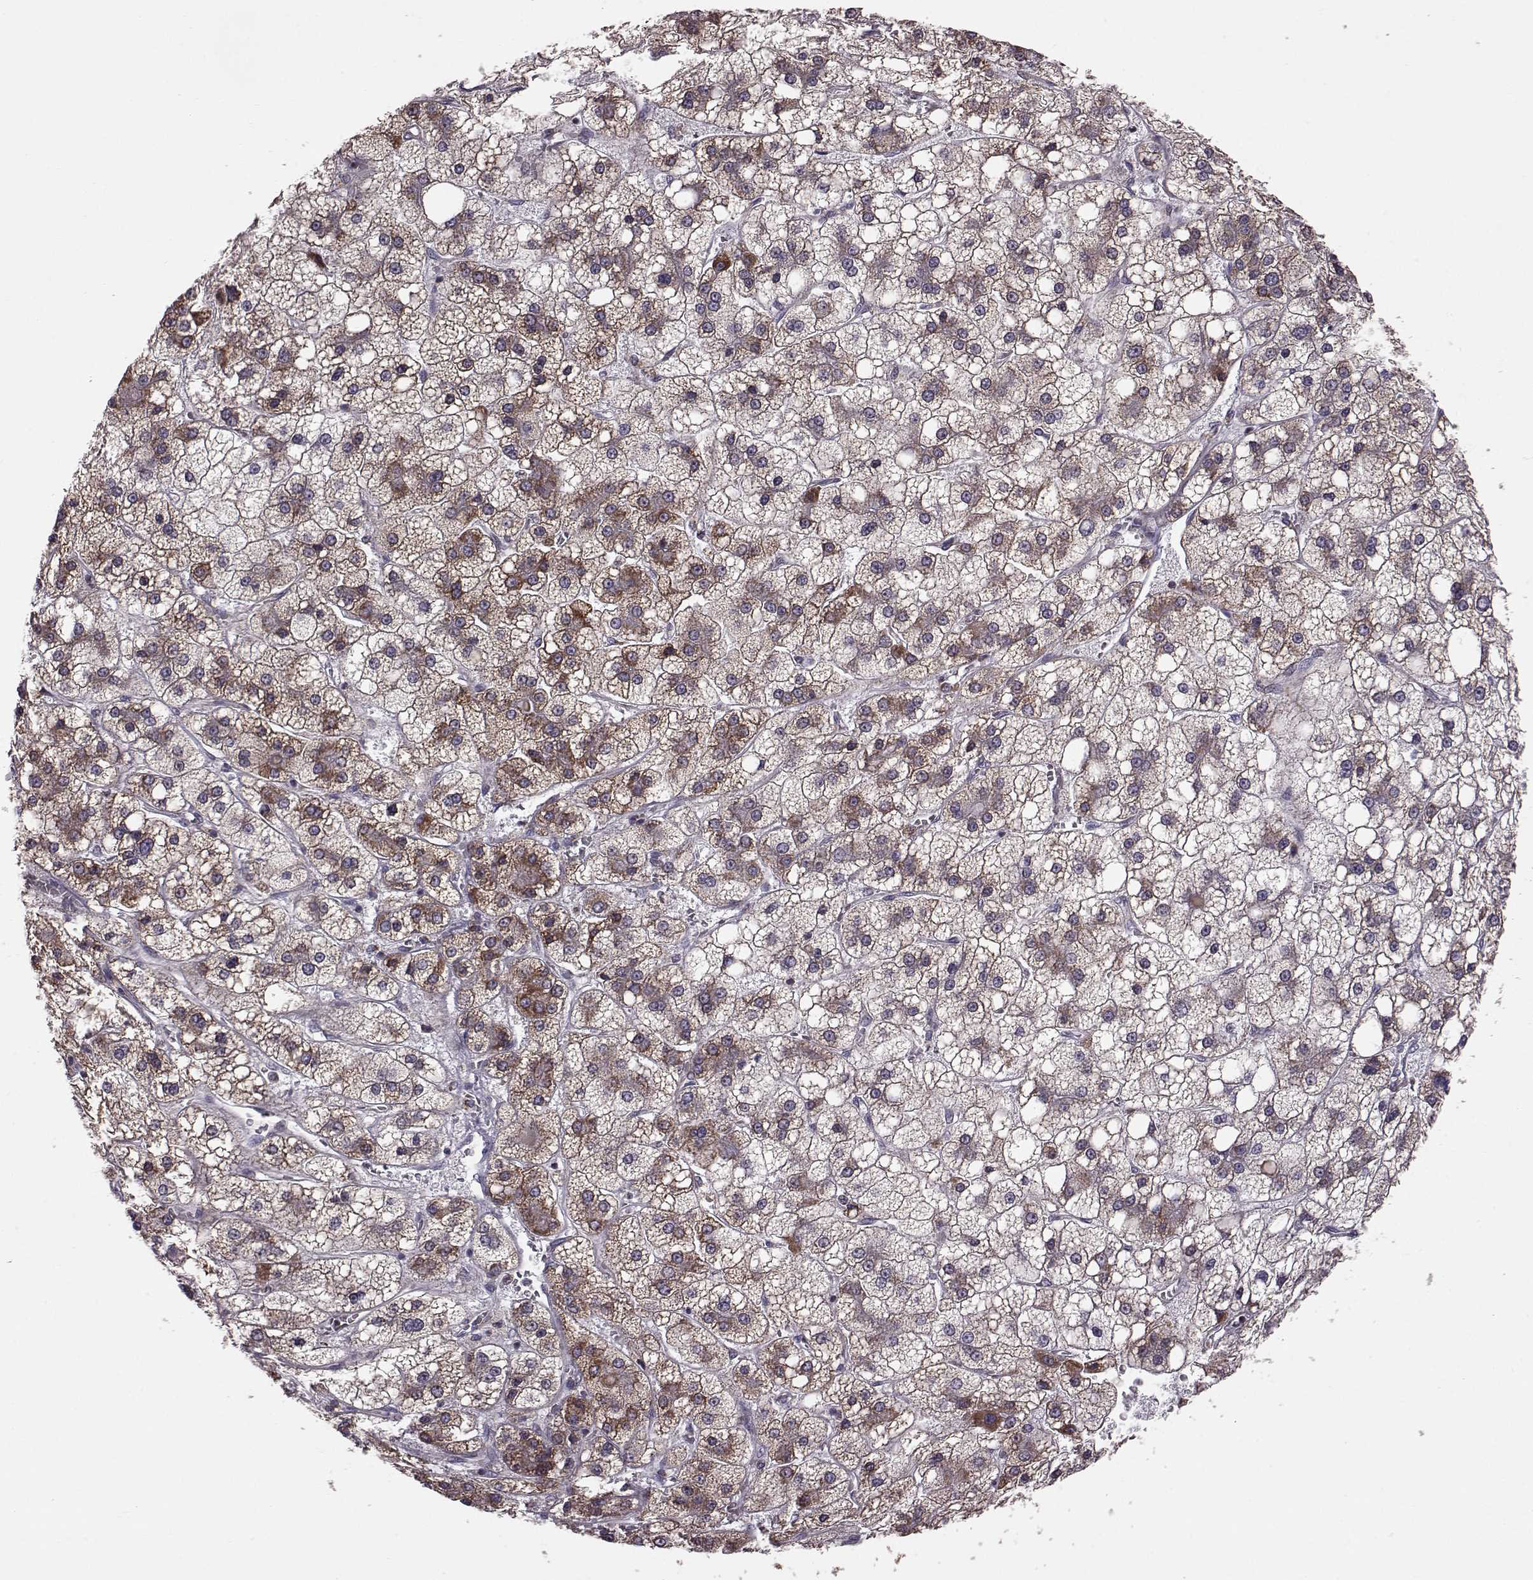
{"staining": {"intensity": "strong", "quantity": ">75%", "location": "cytoplasmic/membranous"}, "tissue": "liver cancer", "cell_type": "Tumor cells", "image_type": "cancer", "snomed": [{"axis": "morphology", "description": "Carcinoma, Hepatocellular, NOS"}, {"axis": "topography", "description": "Liver"}], "caption": "DAB immunohistochemical staining of hepatocellular carcinoma (liver) displays strong cytoplasmic/membranous protein positivity in about >75% of tumor cells. The protein of interest is stained brown, and the nuclei are stained in blue (DAB IHC with brightfield microscopy, high magnification).", "gene": "FAM8A1", "patient": {"sex": "male", "age": 73}}